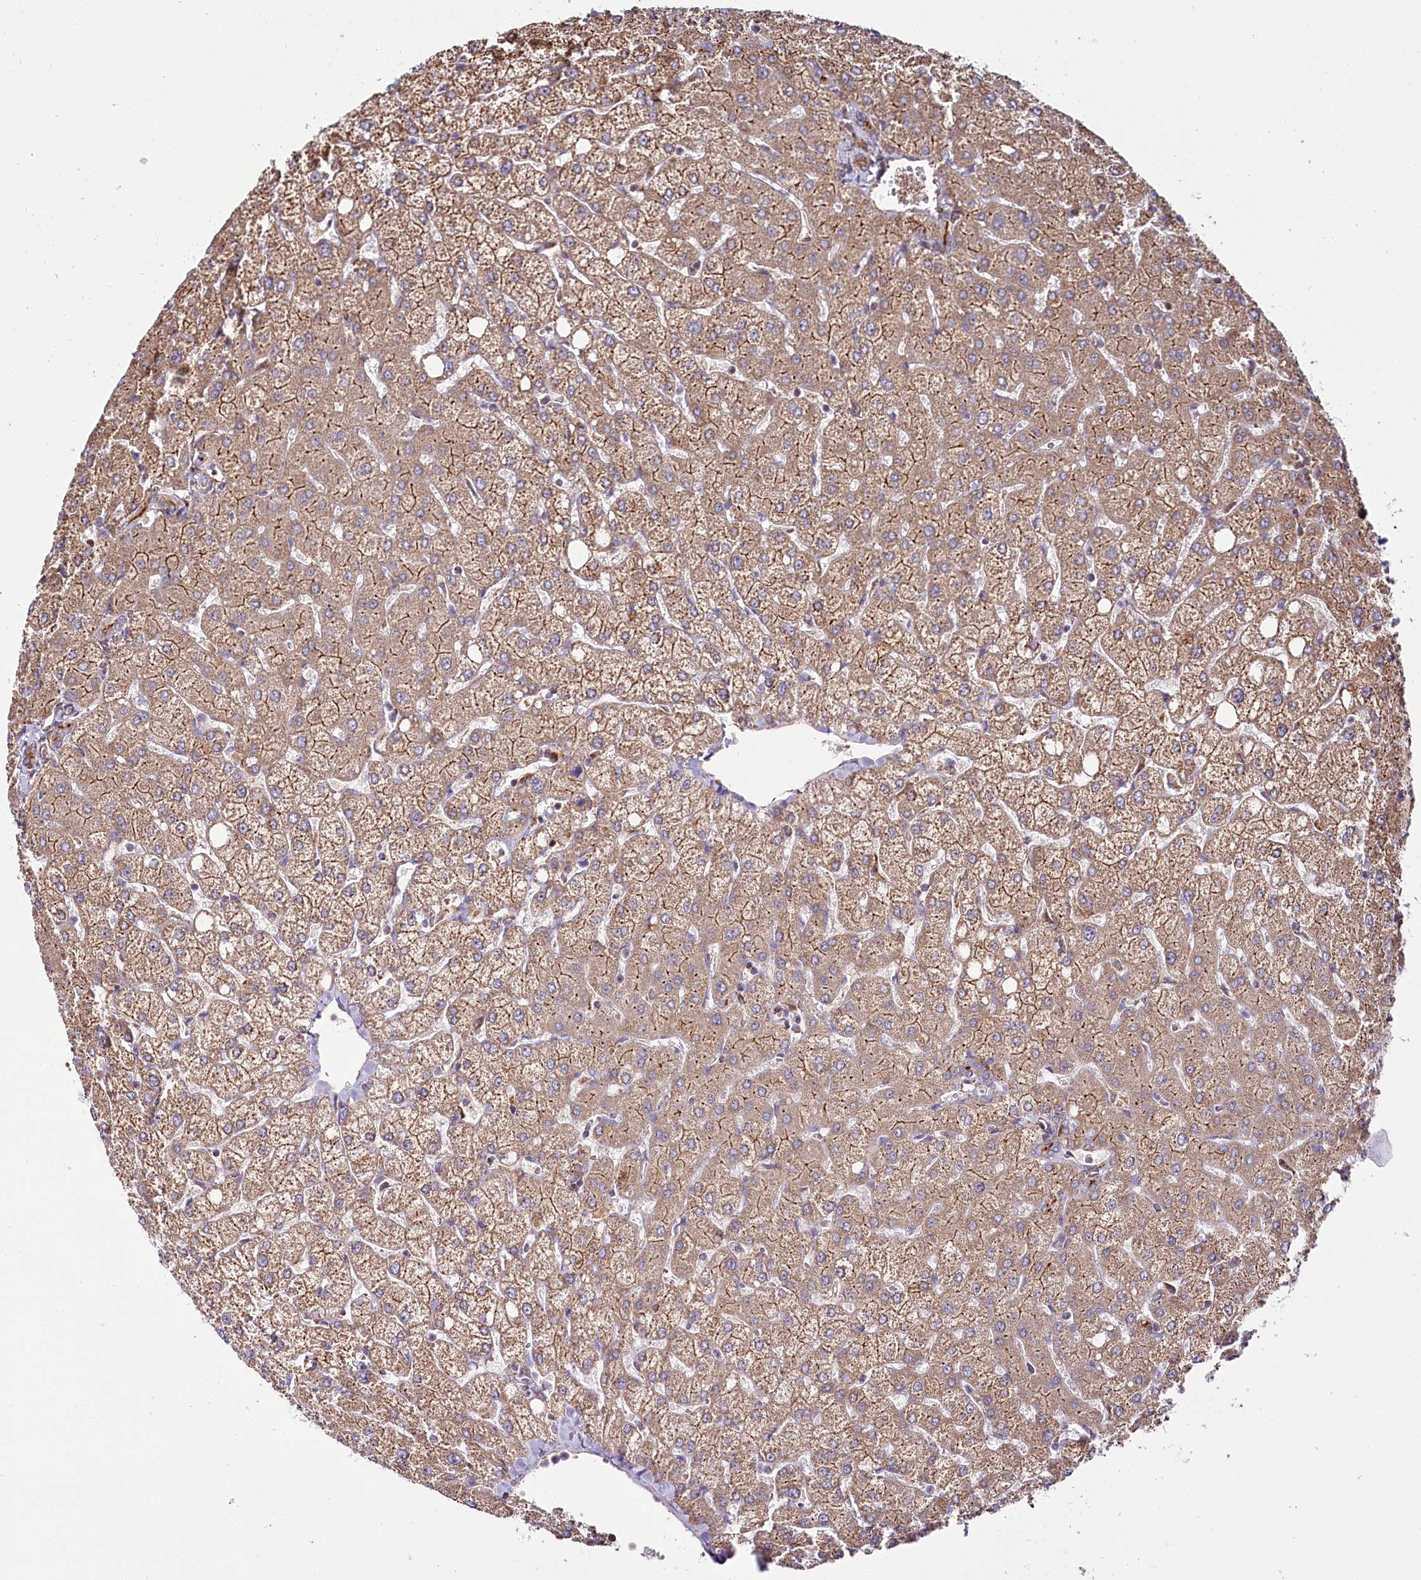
{"staining": {"intensity": "weak", "quantity": "25%-75%", "location": "cytoplasmic/membranous"}, "tissue": "liver", "cell_type": "Cholangiocytes", "image_type": "normal", "snomed": [{"axis": "morphology", "description": "Normal tissue, NOS"}, {"axis": "topography", "description": "Liver"}], "caption": "Immunohistochemistry (IHC) micrograph of unremarkable liver stained for a protein (brown), which shows low levels of weak cytoplasmic/membranous staining in approximately 25%-75% of cholangiocytes.", "gene": "THUMPD3", "patient": {"sex": "female", "age": 54}}